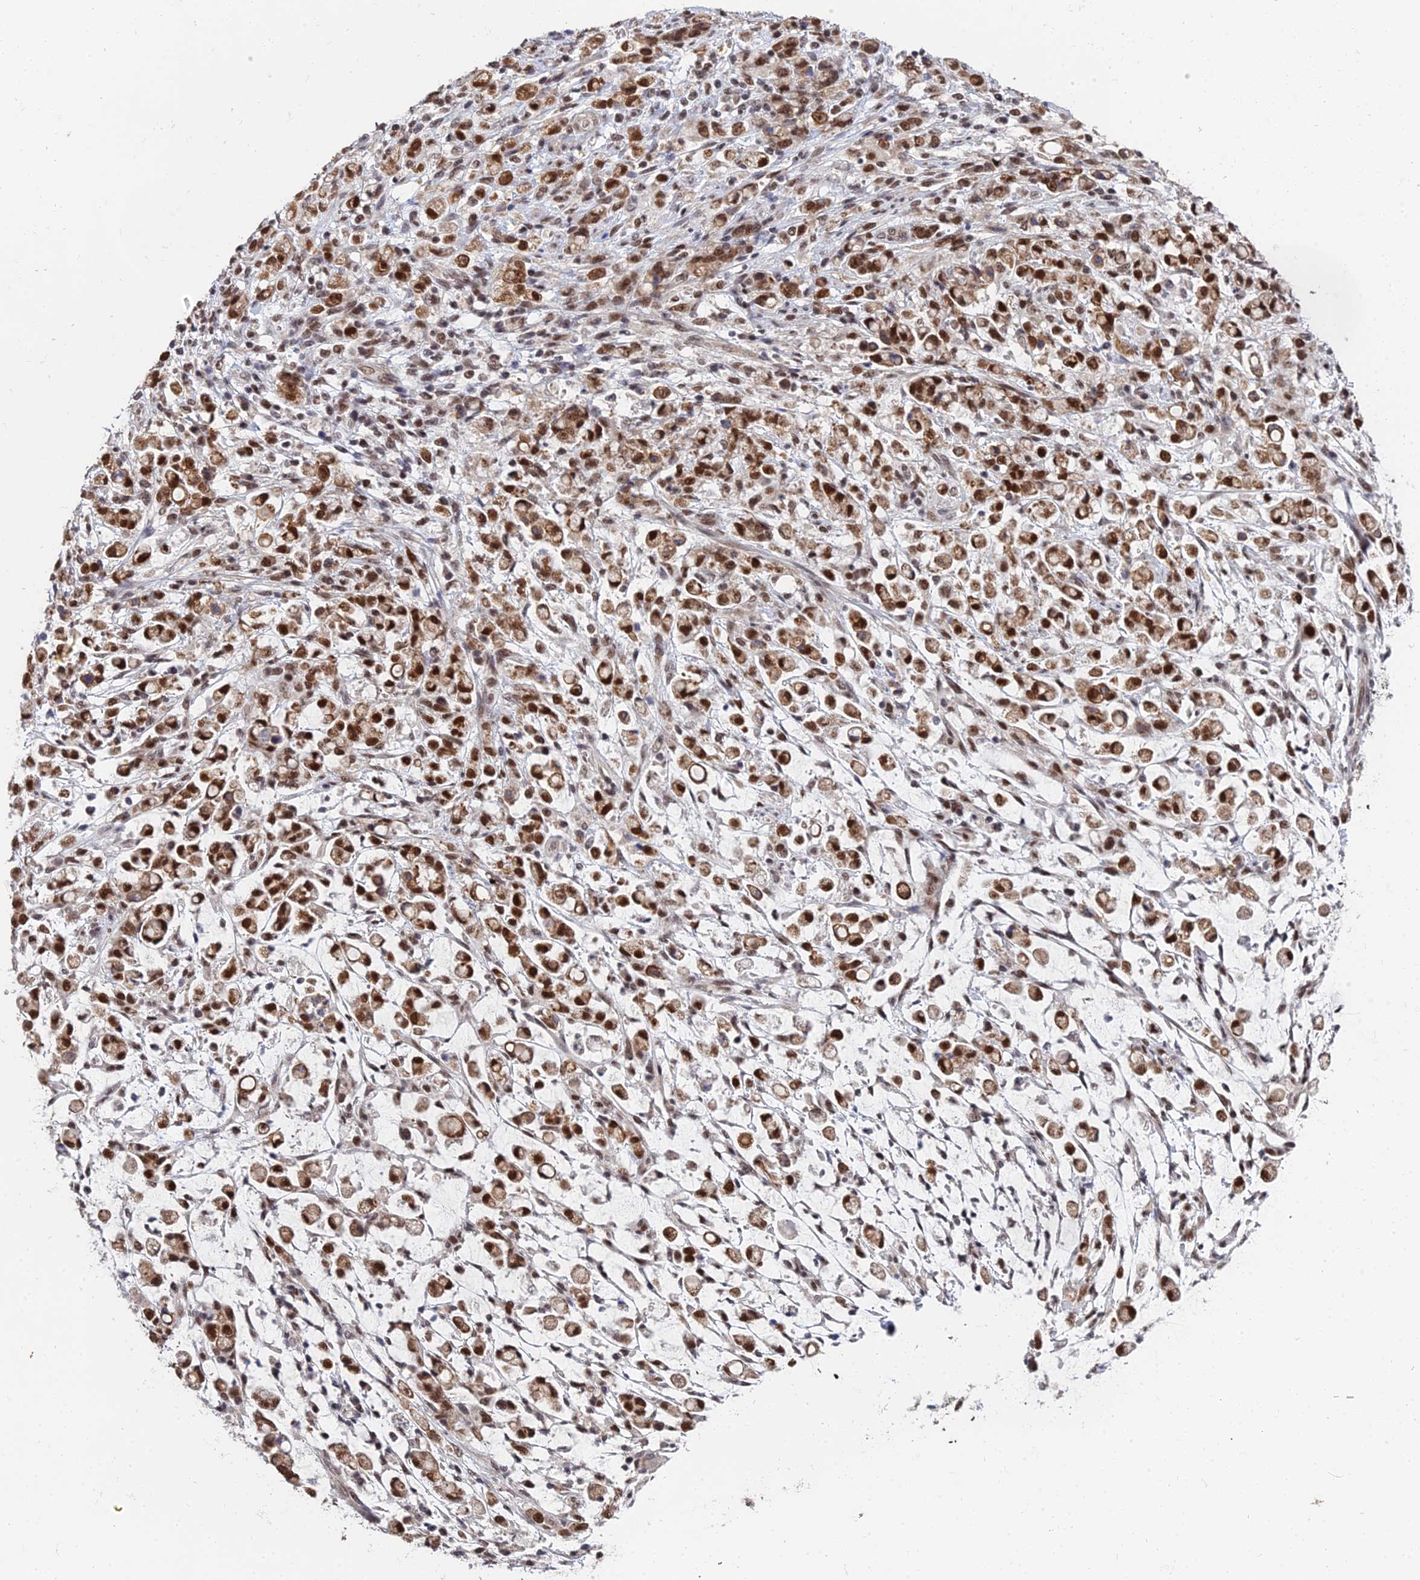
{"staining": {"intensity": "strong", "quantity": ">75%", "location": "nuclear"}, "tissue": "stomach cancer", "cell_type": "Tumor cells", "image_type": "cancer", "snomed": [{"axis": "morphology", "description": "Adenocarcinoma, NOS"}, {"axis": "topography", "description": "Stomach"}], "caption": "Human stomach cancer stained for a protein (brown) shows strong nuclear positive staining in about >75% of tumor cells.", "gene": "ERCC5", "patient": {"sex": "female", "age": 60}}